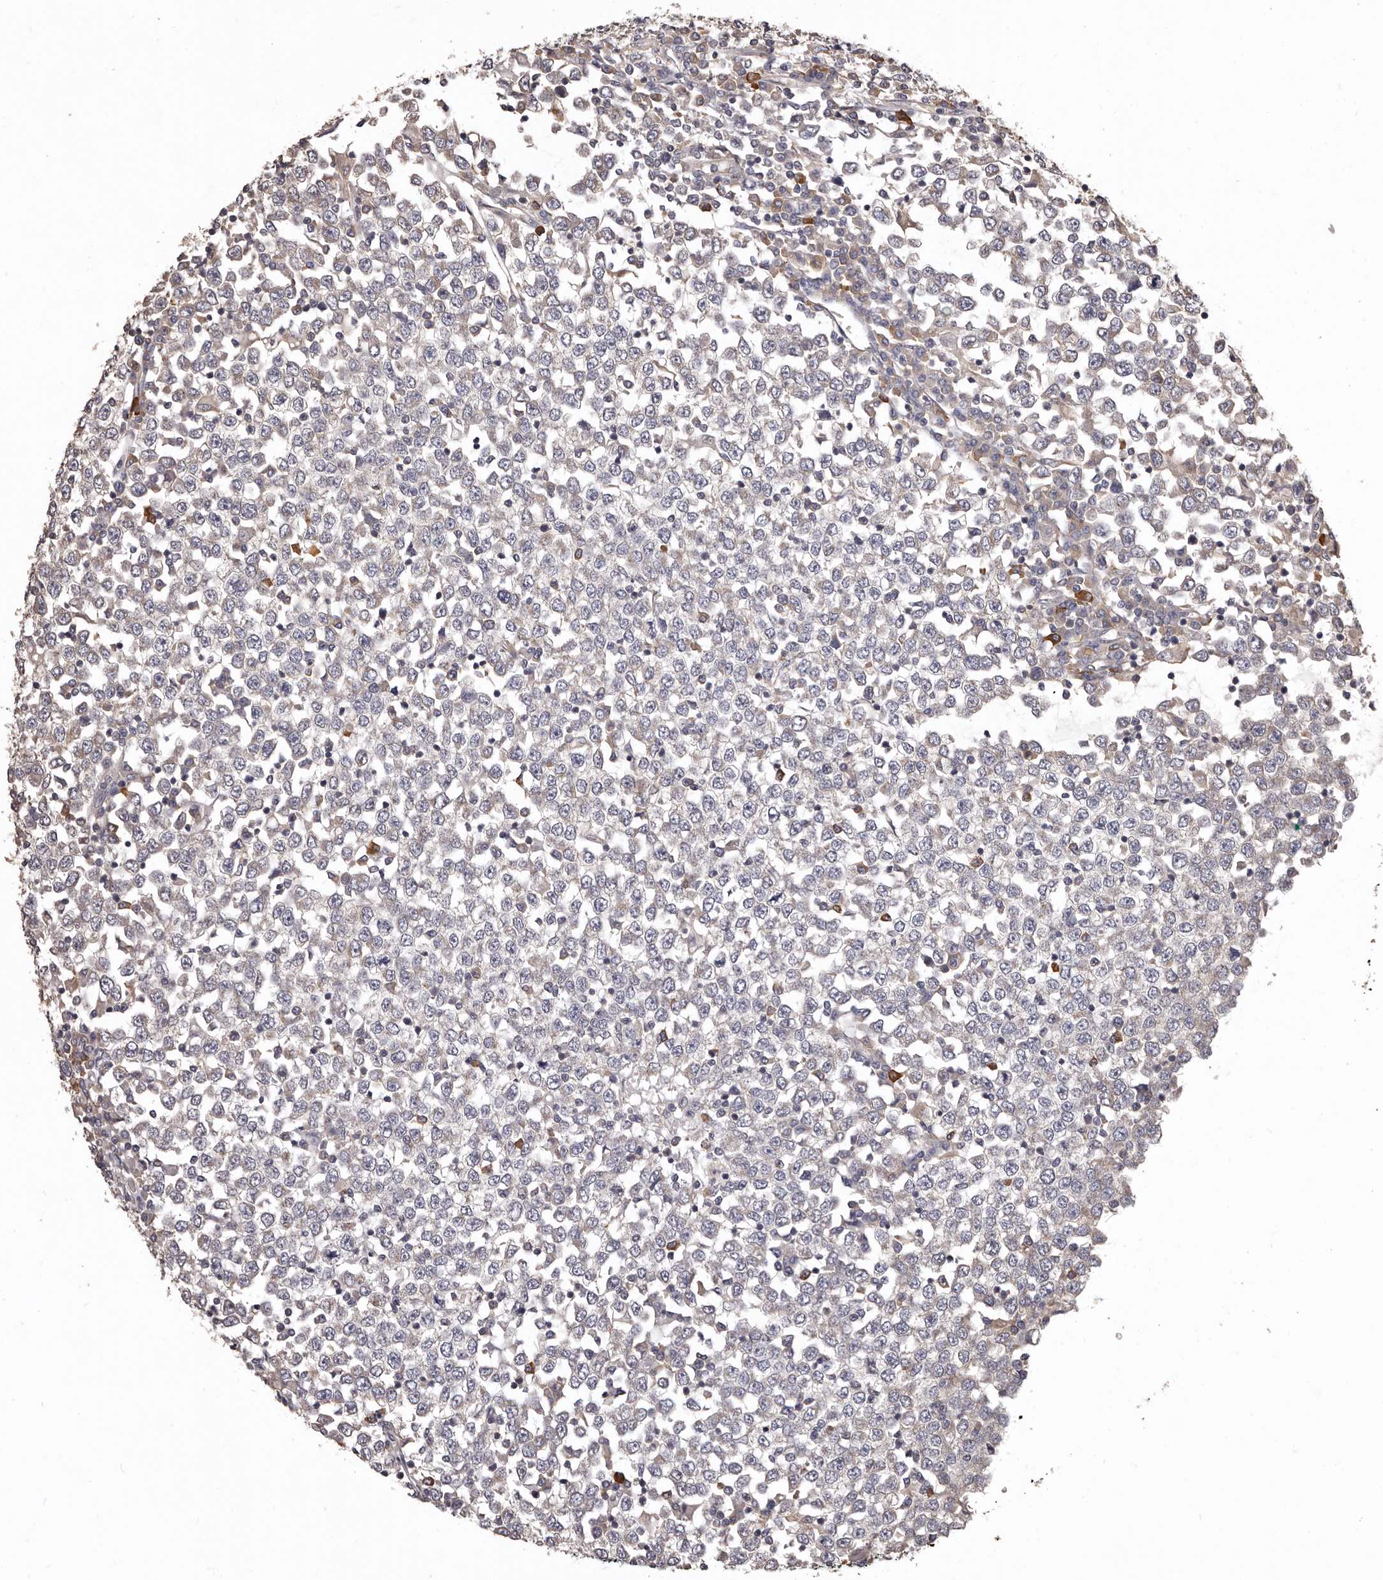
{"staining": {"intensity": "negative", "quantity": "none", "location": "none"}, "tissue": "testis cancer", "cell_type": "Tumor cells", "image_type": "cancer", "snomed": [{"axis": "morphology", "description": "Seminoma, NOS"}, {"axis": "topography", "description": "Testis"}], "caption": "The image demonstrates no significant expression in tumor cells of testis cancer.", "gene": "ETNK1", "patient": {"sex": "male", "age": 65}}